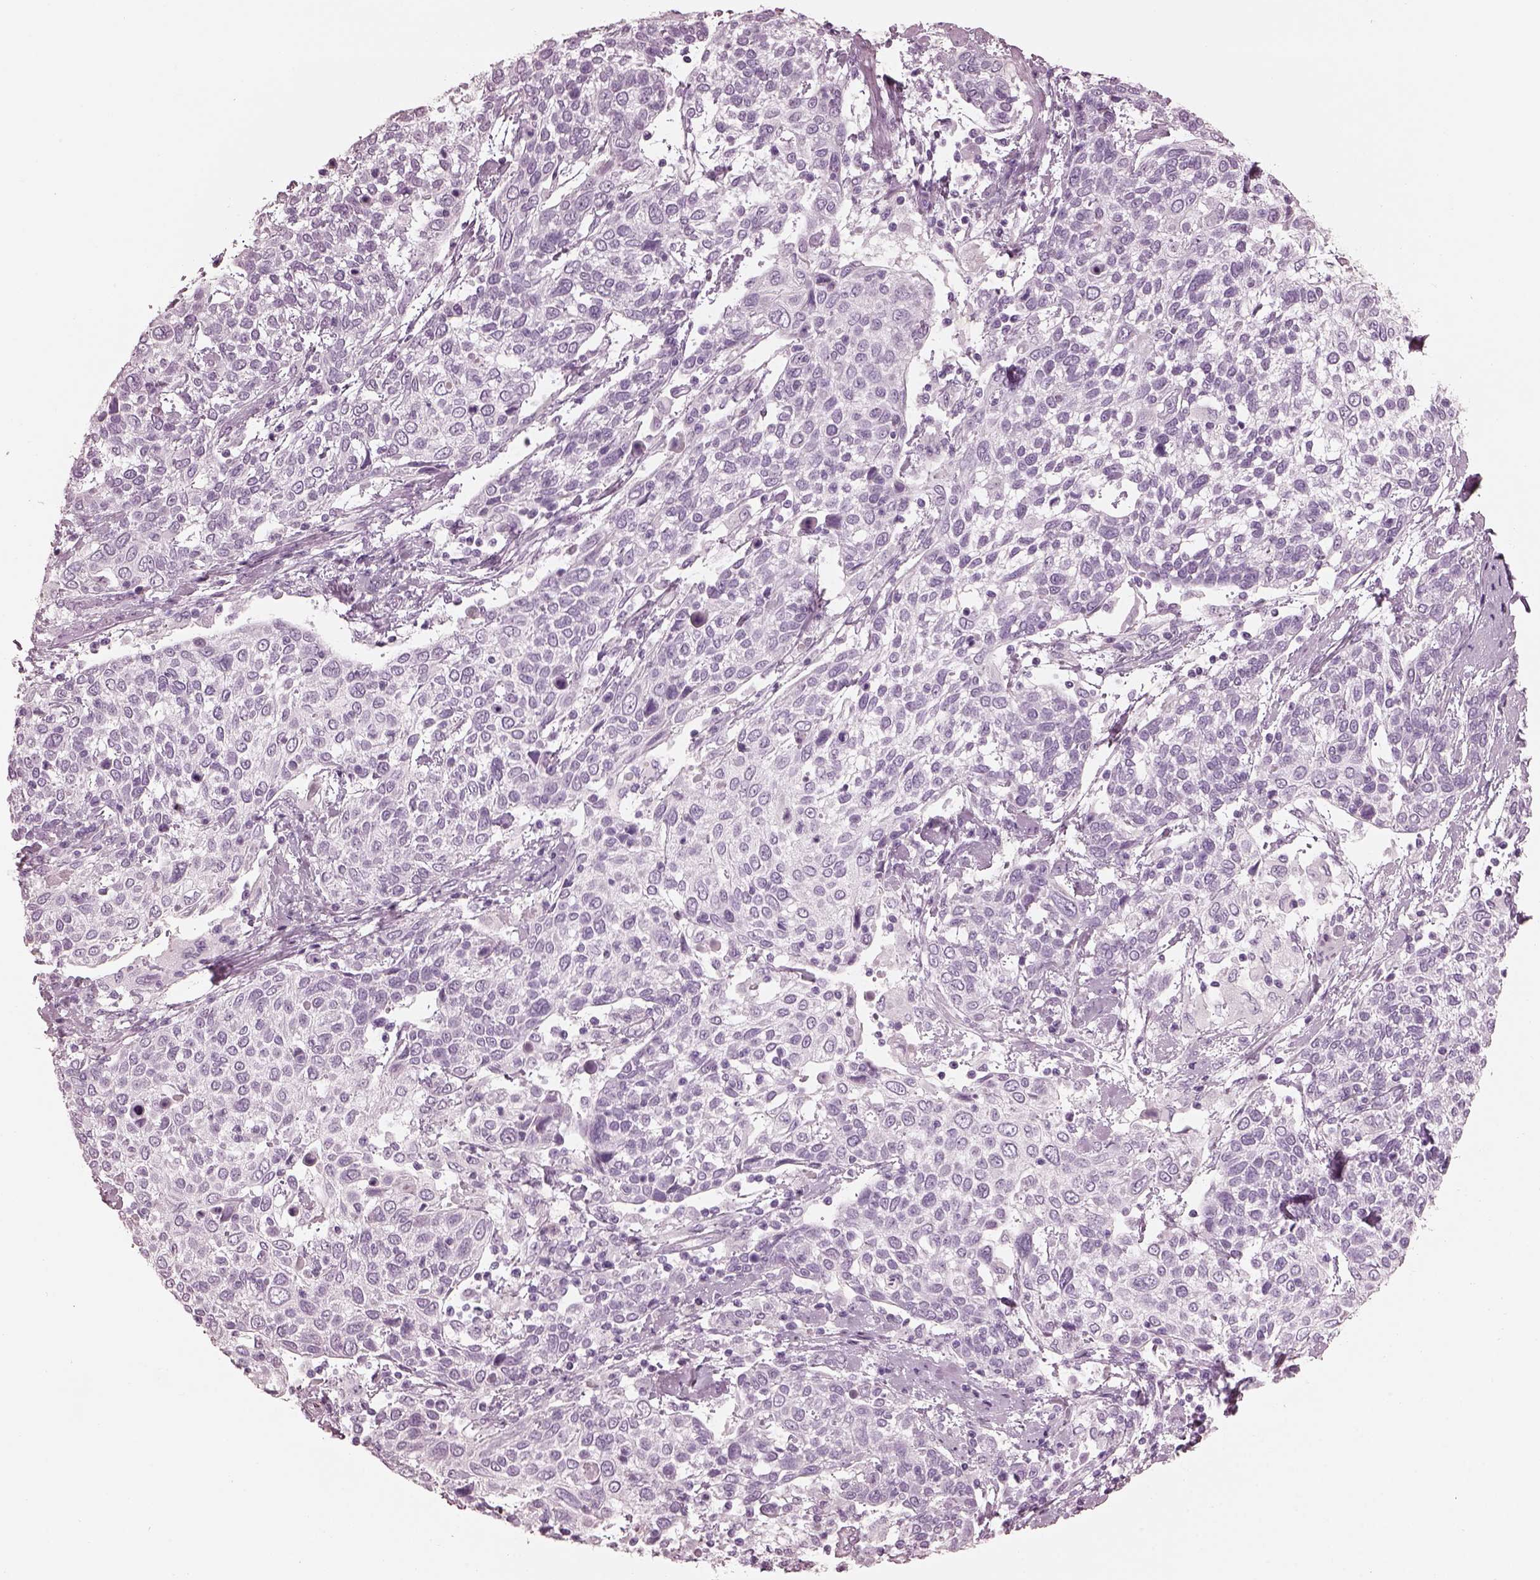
{"staining": {"intensity": "negative", "quantity": "none", "location": "none"}, "tissue": "cervical cancer", "cell_type": "Tumor cells", "image_type": "cancer", "snomed": [{"axis": "morphology", "description": "Squamous cell carcinoma, NOS"}, {"axis": "topography", "description": "Cervix"}], "caption": "Human cervical cancer stained for a protein using immunohistochemistry (IHC) demonstrates no expression in tumor cells.", "gene": "FABP9", "patient": {"sex": "female", "age": 61}}